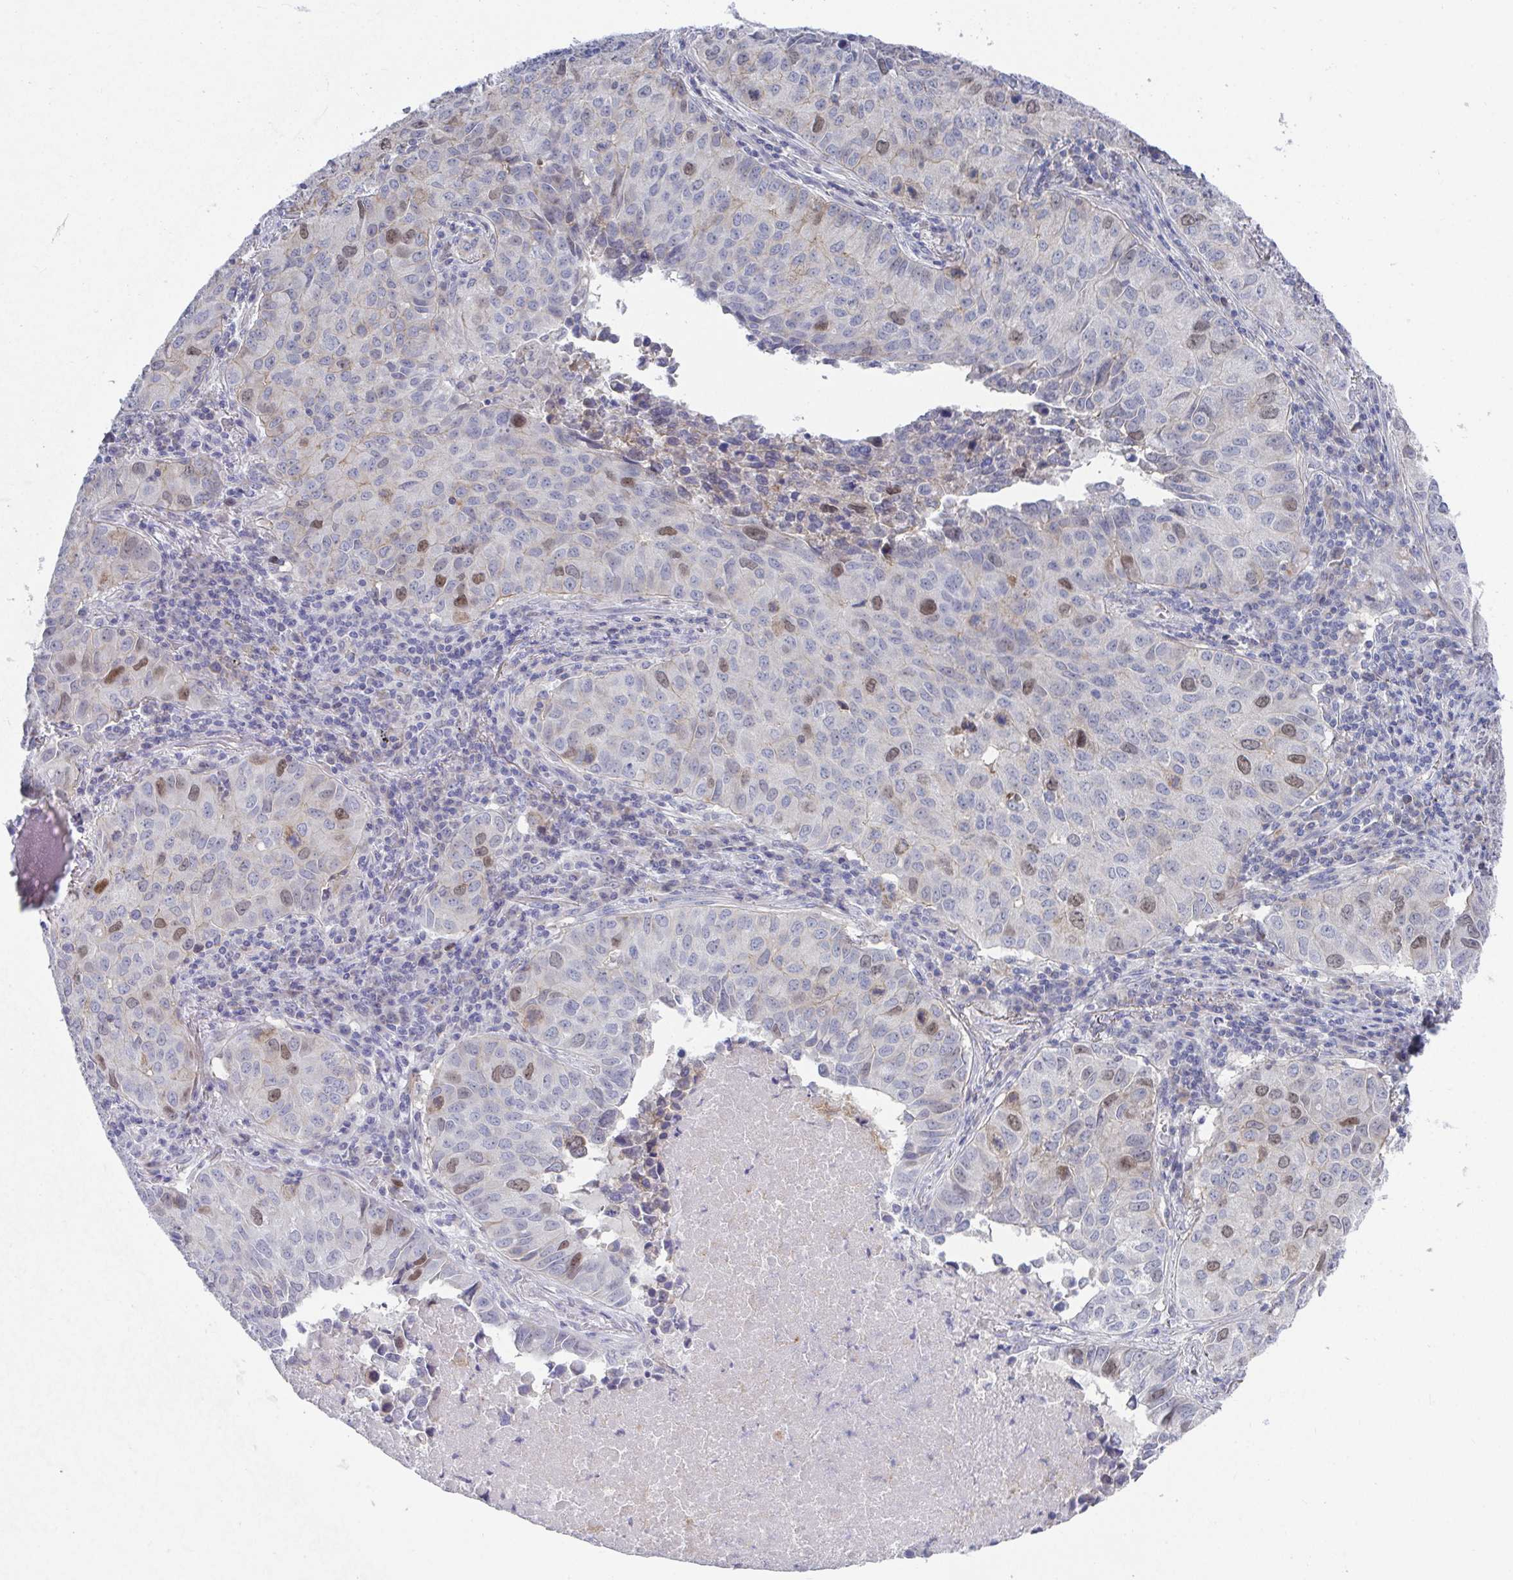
{"staining": {"intensity": "moderate", "quantity": "<25%", "location": "nuclear"}, "tissue": "lung cancer", "cell_type": "Tumor cells", "image_type": "cancer", "snomed": [{"axis": "morphology", "description": "Adenocarcinoma, NOS"}, {"axis": "topography", "description": "Lung"}], "caption": "Lung adenocarcinoma stained with immunohistochemistry (IHC) reveals moderate nuclear expression in about <25% of tumor cells.", "gene": "ATP5F1C", "patient": {"sex": "female", "age": 50}}